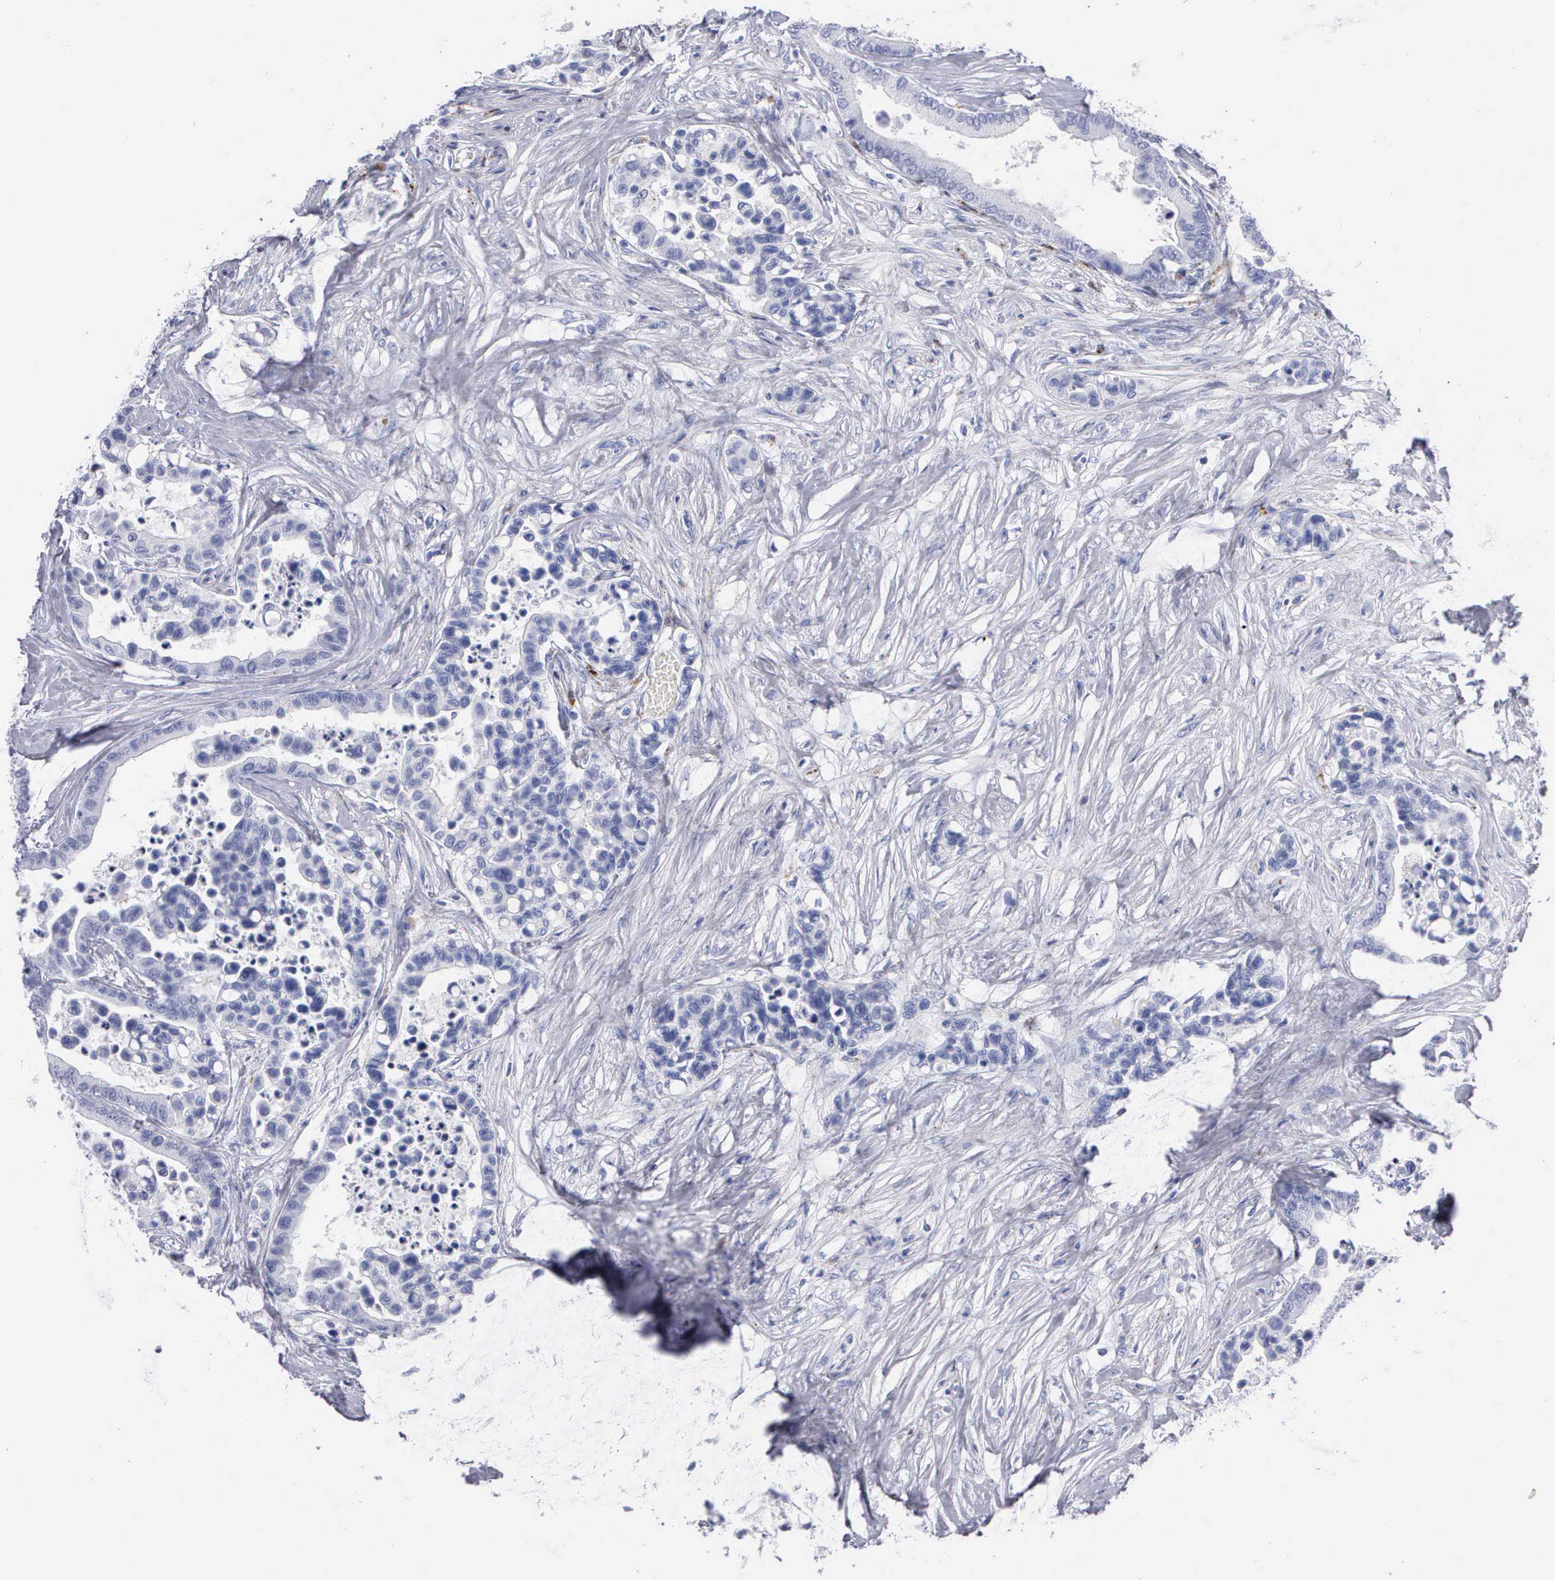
{"staining": {"intensity": "negative", "quantity": "none", "location": "none"}, "tissue": "colorectal cancer", "cell_type": "Tumor cells", "image_type": "cancer", "snomed": [{"axis": "morphology", "description": "Adenocarcinoma, NOS"}, {"axis": "topography", "description": "Colon"}], "caption": "IHC histopathology image of human colorectal adenocarcinoma stained for a protein (brown), which displays no staining in tumor cells. (Stains: DAB immunohistochemistry (IHC) with hematoxylin counter stain, Microscopy: brightfield microscopy at high magnification).", "gene": "CTSL", "patient": {"sex": "male", "age": 82}}